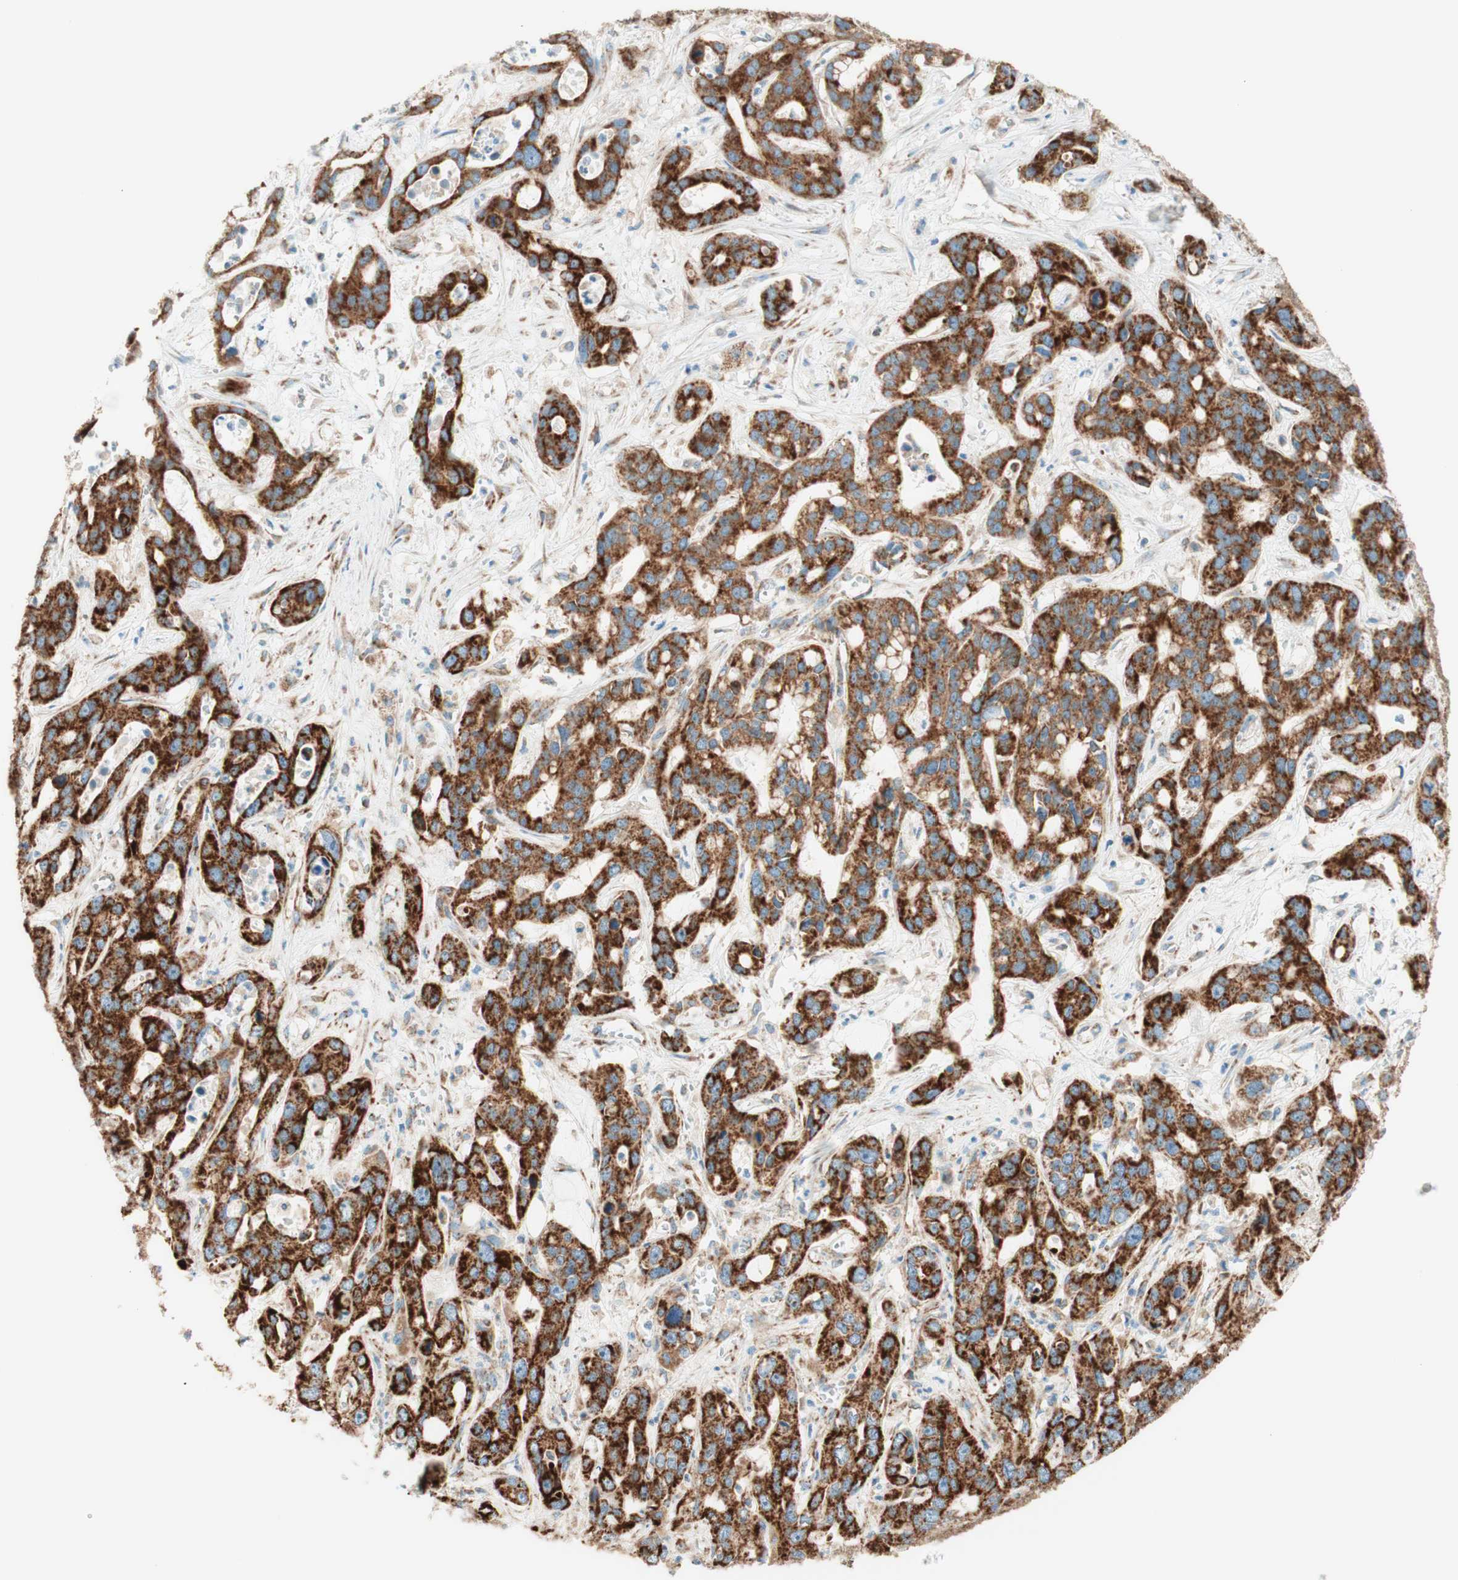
{"staining": {"intensity": "strong", "quantity": ">75%", "location": "cytoplasmic/membranous"}, "tissue": "liver cancer", "cell_type": "Tumor cells", "image_type": "cancer", "snomed": [{"axis": "morphology", "description": "Cholangiocarcinoma"}, {"axis": "topography", "description": "Liver"}], "caption": "This is a photomicrograph of immunohistochemistry staining of cholangiocarcinoma (liver), which shows strong expression in the cytoplasmic/membranous of tumor cells.", "gene": "TOMM20", "patient": {"sex": "female", "age": 65}}